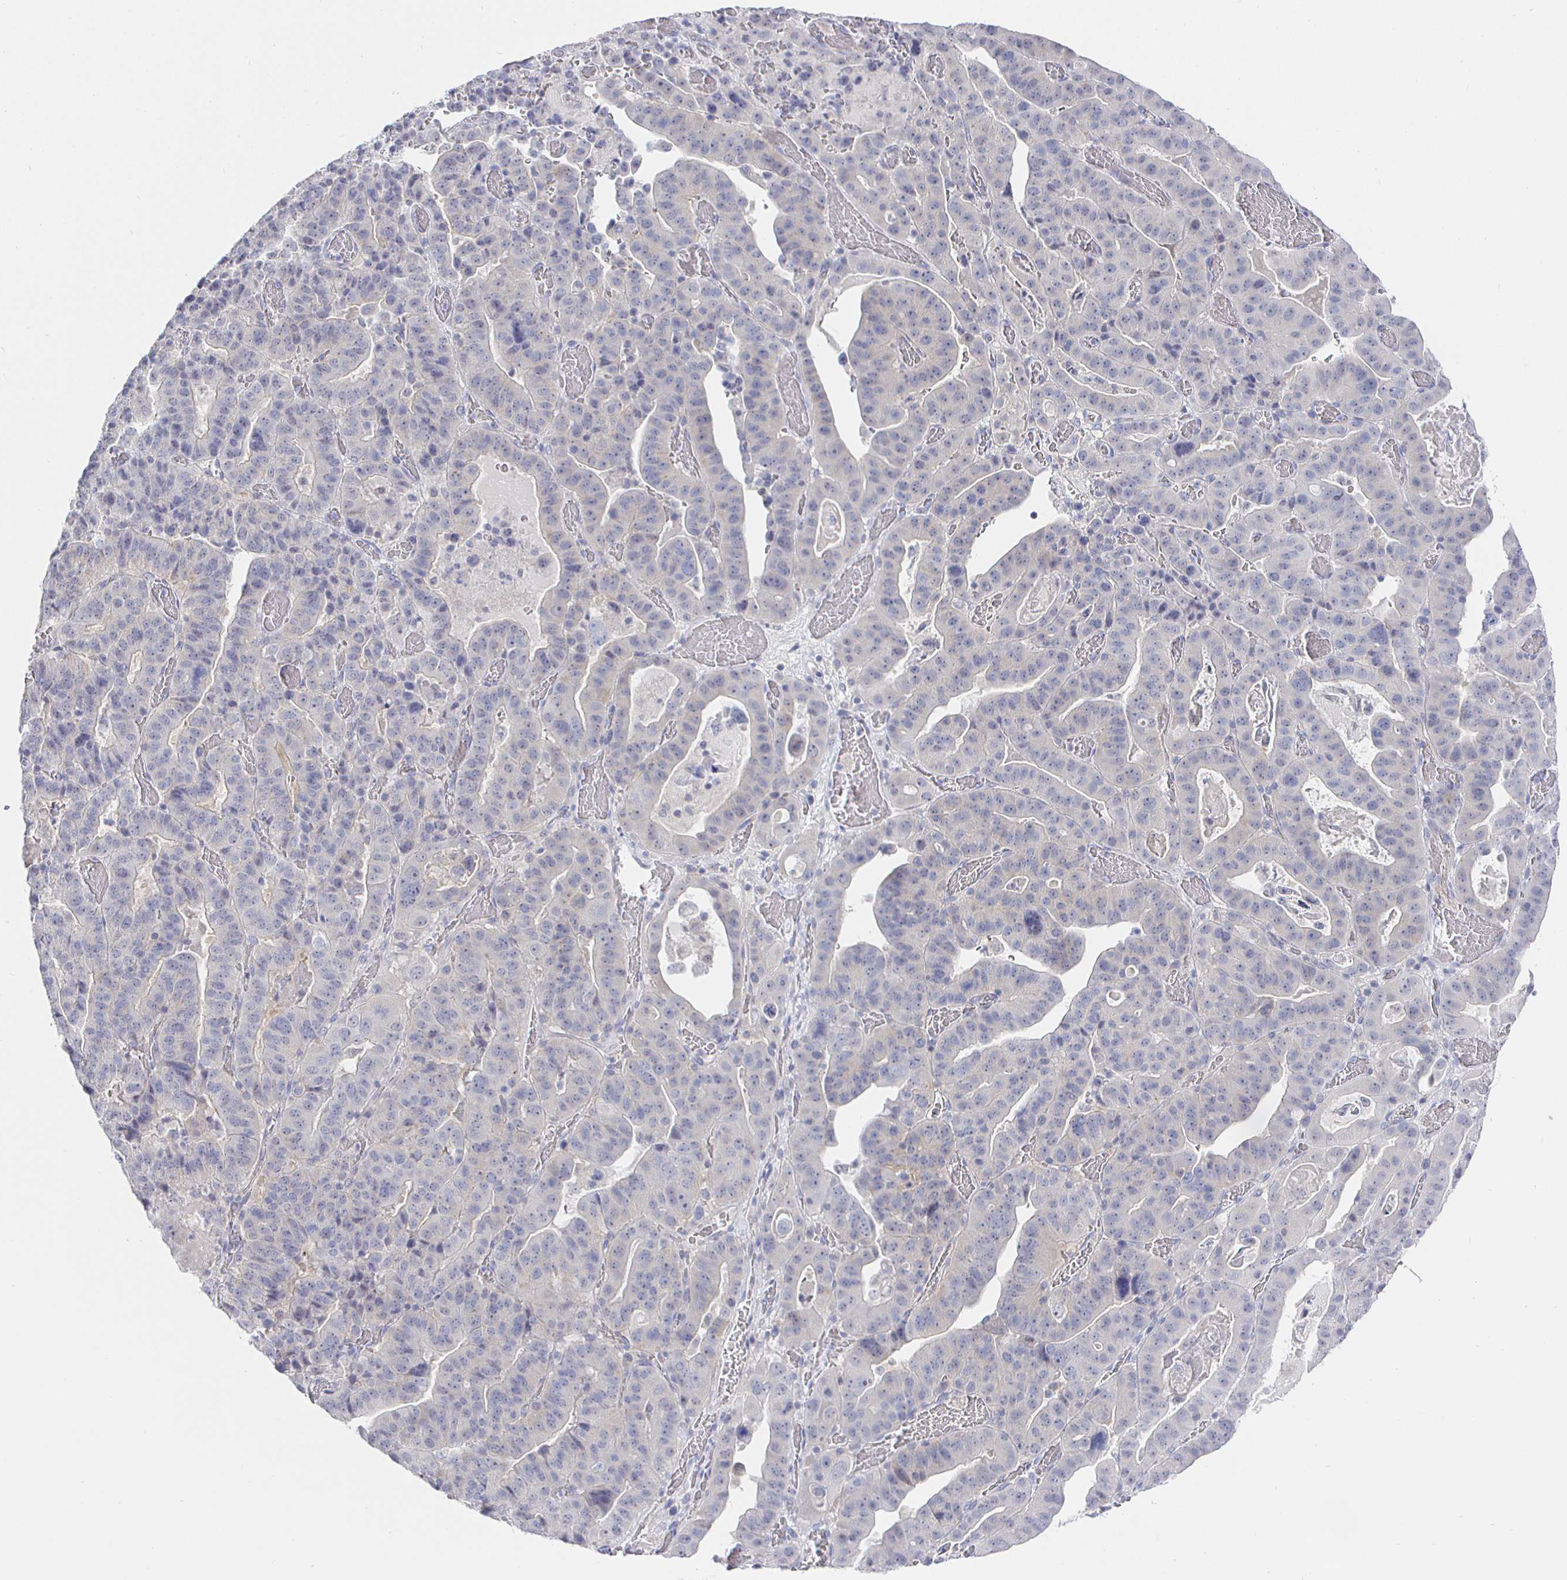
{"staining": {"intensity": "negative", "quantity": "none", "location": "none"}, "tissue": "stomach cancer", "cell_type": "Tumor cells", "image_type": "cancer", "snomed": [{"axis": "morphology", "description": "Adenocarcinoma, NOS"}, {"axis": "topography", "description": "Stomach"}], "caption": "High power microscopy image of an IHC micrograph of stomach cancer, revealing no significant positivity in tumor cells.", "gene": "LRRC23", "patient": {"sex": "male", "age": 48}}